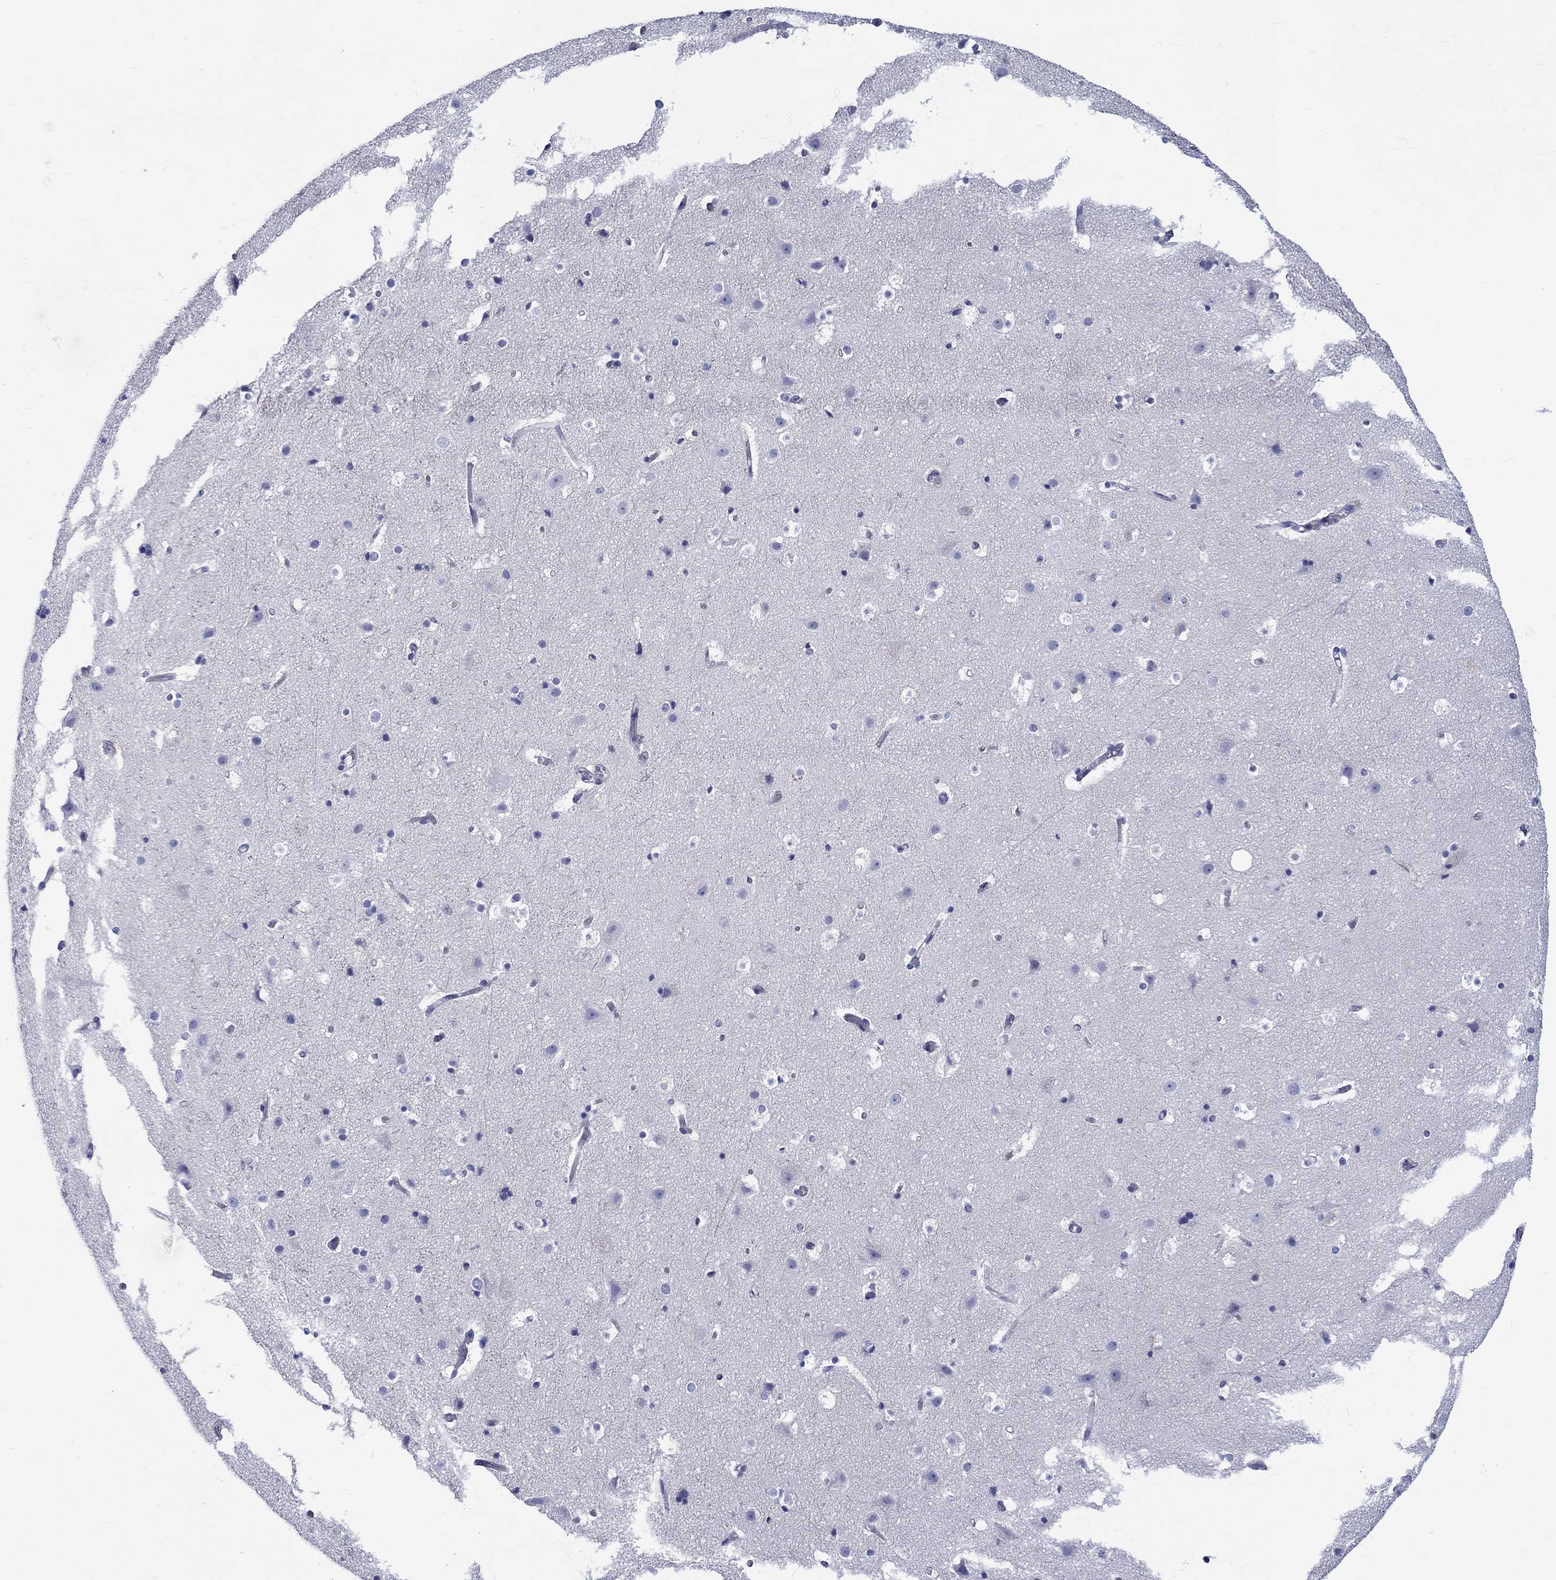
{"staining": {"intensity": "negative", "quantity": "none", "location": "none"}, "tissue": "cerebral cortex", "cell_type": "Endothelial cells", "image_type": "normal", "snomed": [{"axis": "morphology", "description": "Normal tissue, NOS"}, {"axis": "topography", "description": "Cerebral cortex"}], "caption": "Photomicrograph shows no protein positivity in endothelial cells of unremarkable cerebral cortex. (DAB immunohistochemistry (IHC), high magnification).", "gene": "SH2D7", "patient": {"sex": "female", "age": 52}}